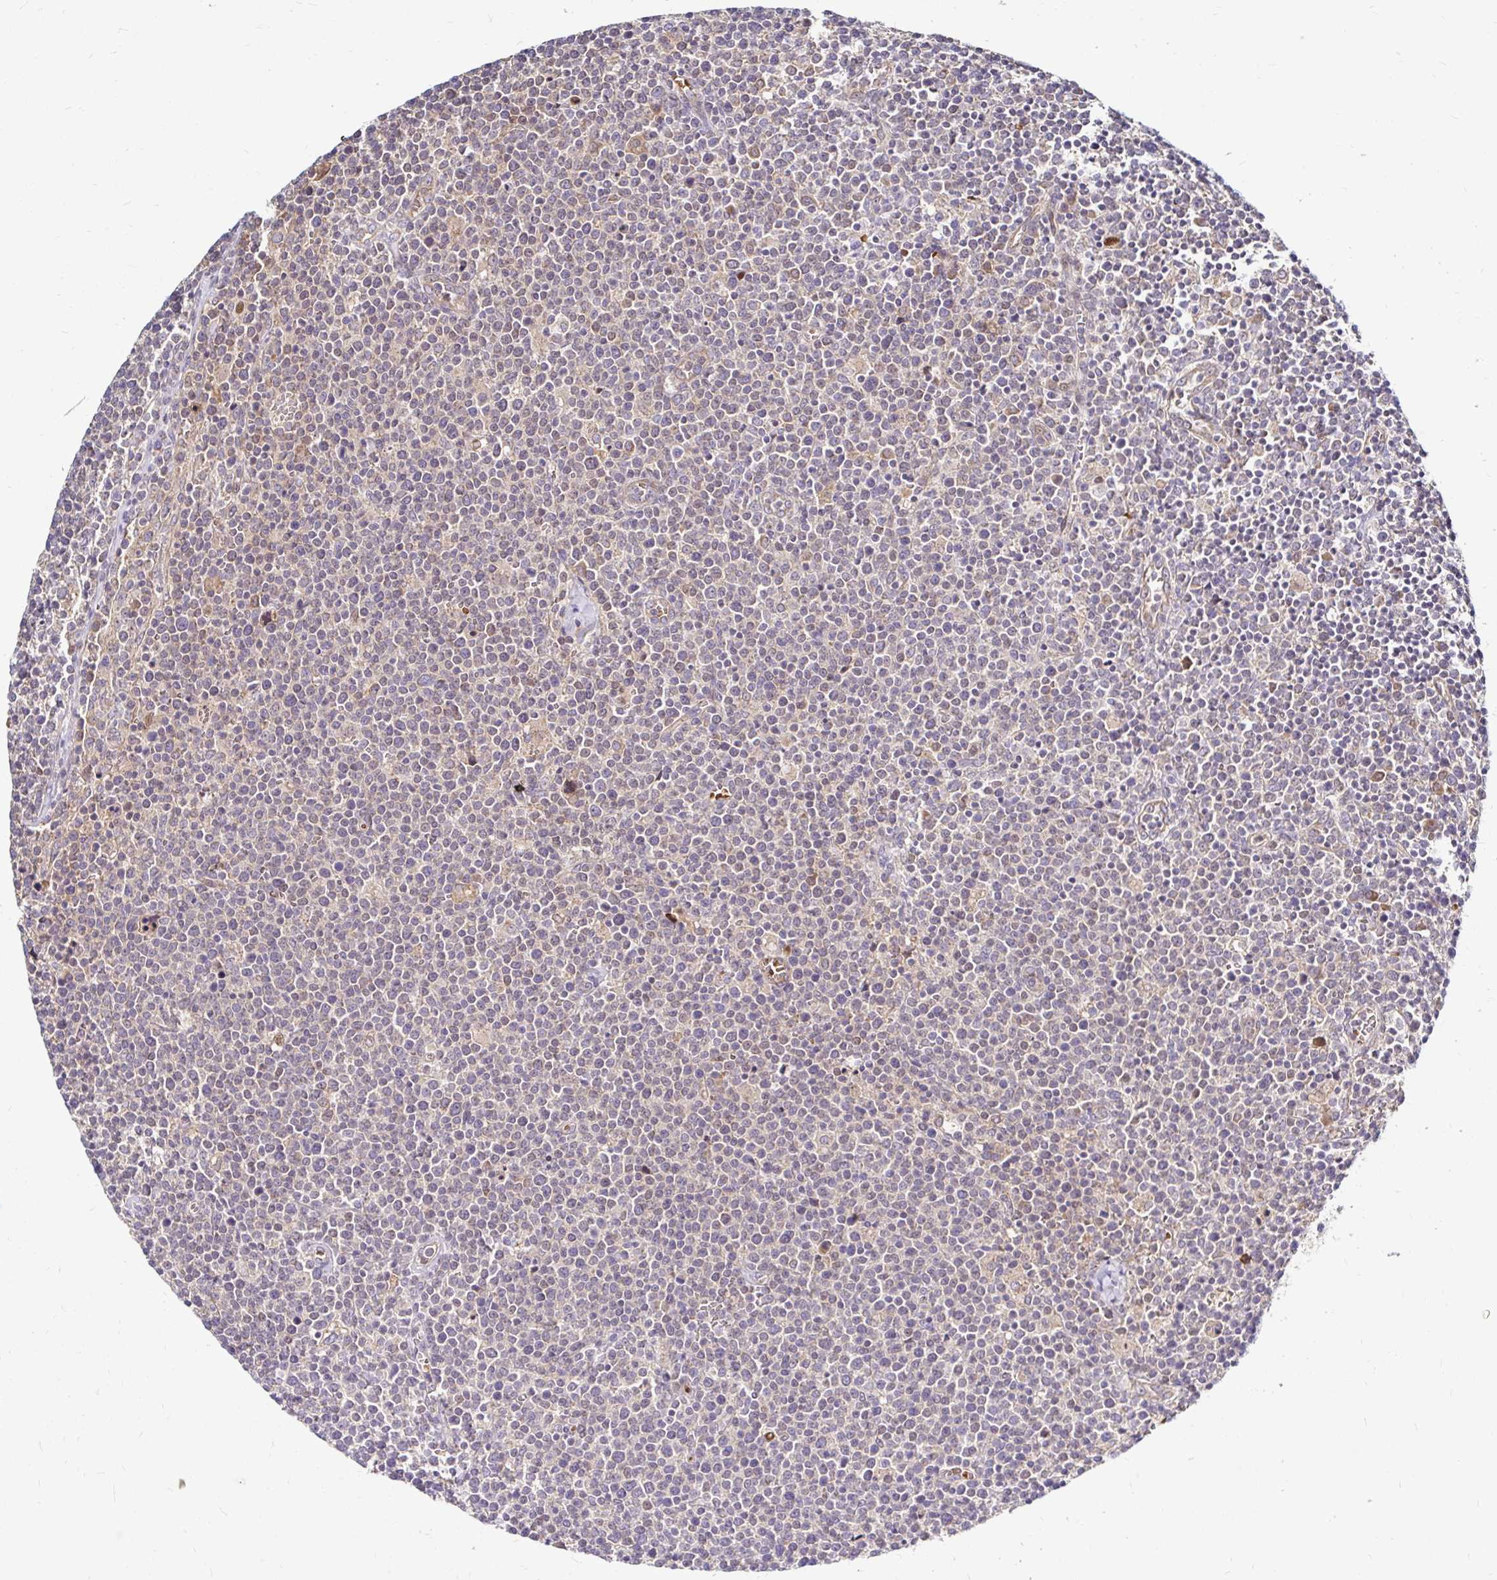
{"staining": {"intensity": "negative", "quantity": "none", "location": "none"}, "tissue": "lymphoma", "cell_type": "Tumor cells", "image_type": "cancer", "snomed": [{"axis": "morphology", "description": "Malignant lymphoma, non-Hodgkin's type, High grade"}, {"axis": "topography", "description": "Lymph node"}], "caption": "Tumor cells show no significant expression in lymphoma.", "gene": "ARHGEF37", "patient": {"sex": "male", "age": 61}}